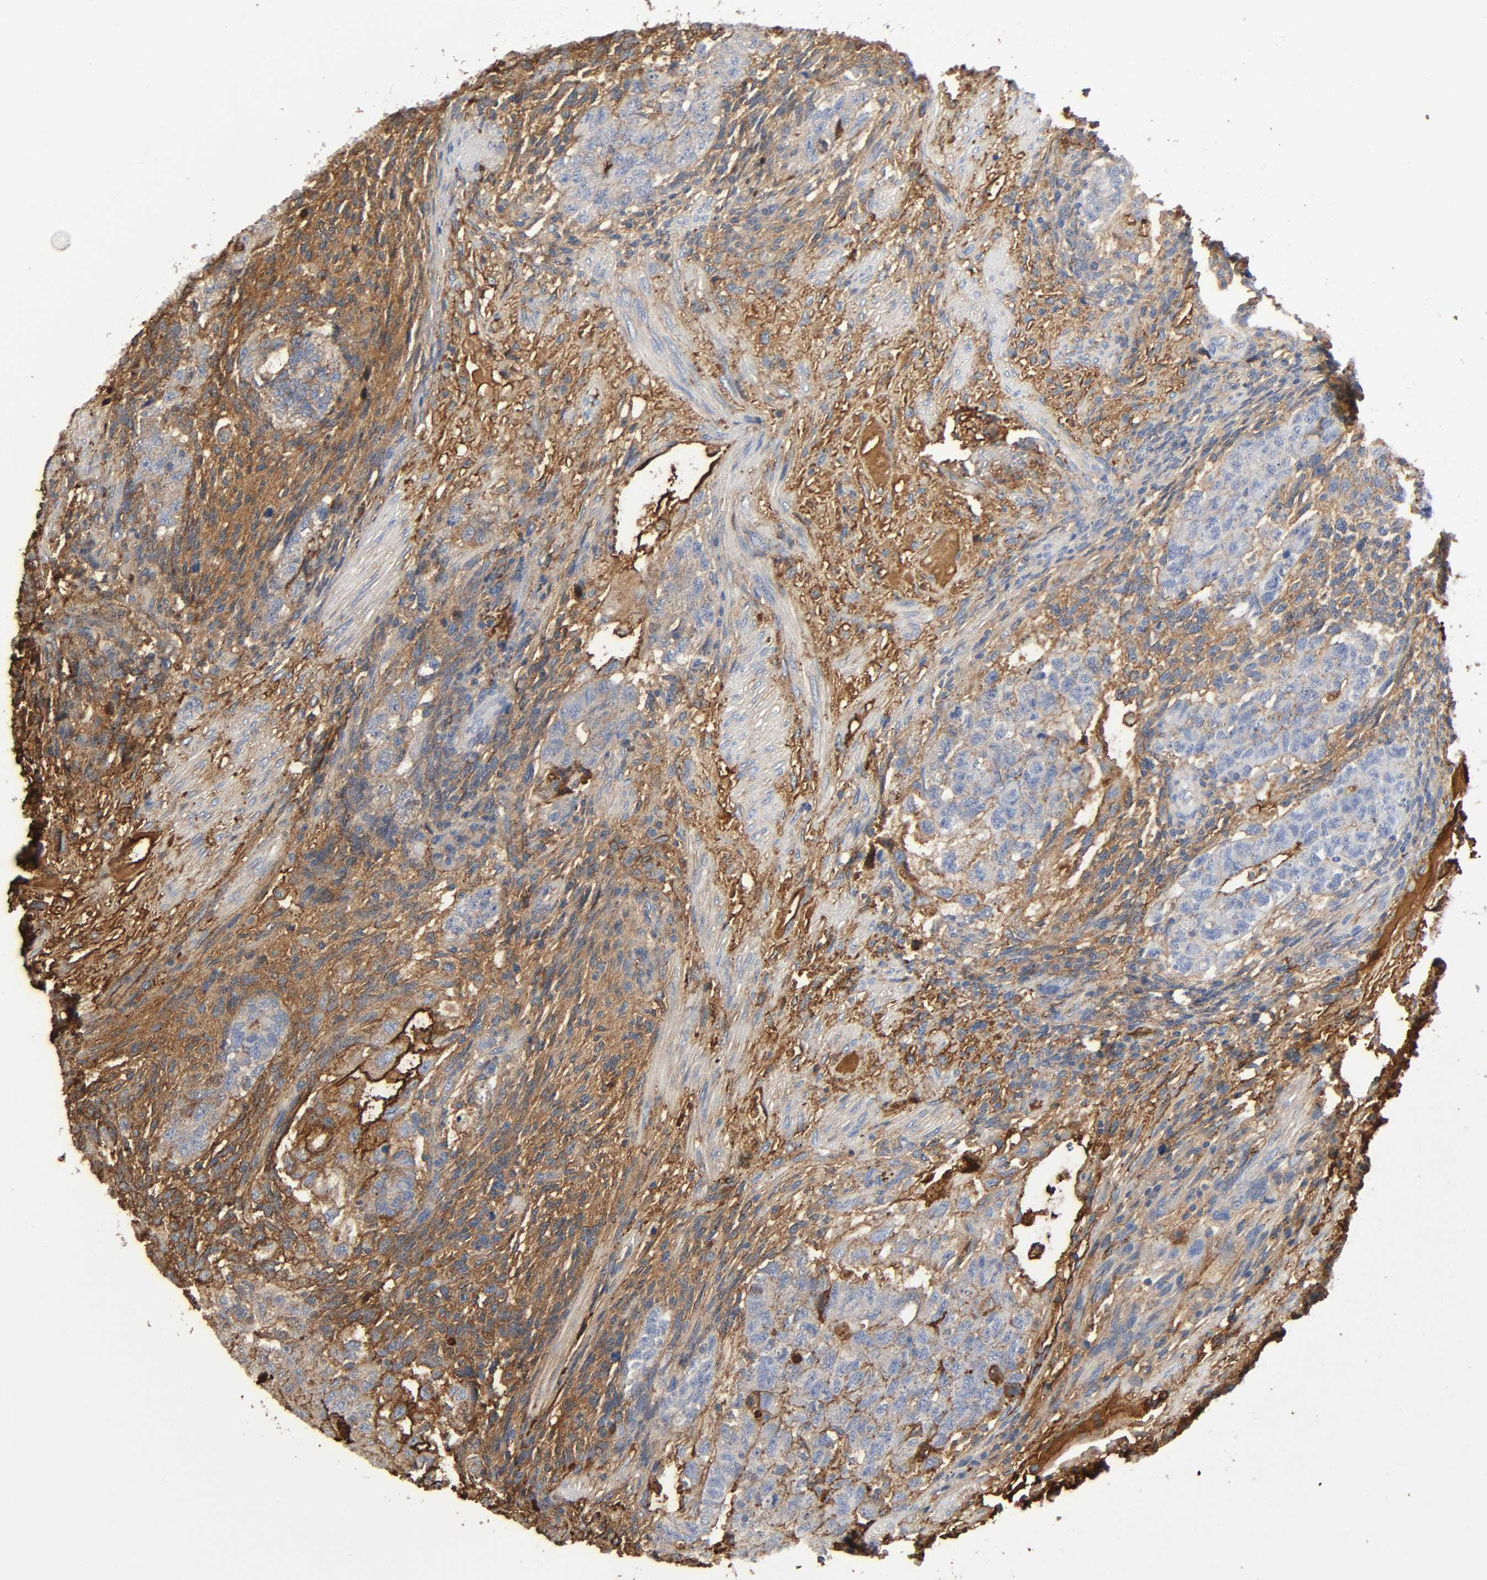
{"staining": {"intensity": "weak", "quantity": ">75%", "location": "cytoplasmic/membranous"}, "tissue": "testis cancer", "cell_type": "Tumor cells", "image_type": "cancer", "snomed": [{"axis": "morphology", "description": "Normal tissue, NOS"}, {"axis": "morphology", "description": "Carcinoma, Embryonal, NOS"}, {"axis": "topography", "description": "Testis"}], "caption": "Embryonal carcinoma (testis) stained with a brown dye demonstrates weak cytoplasmic/membranous positive expression in approximately >75% of tumor cells.", "gene": "C3", "patient": {"sex": "male", "age": 36}}